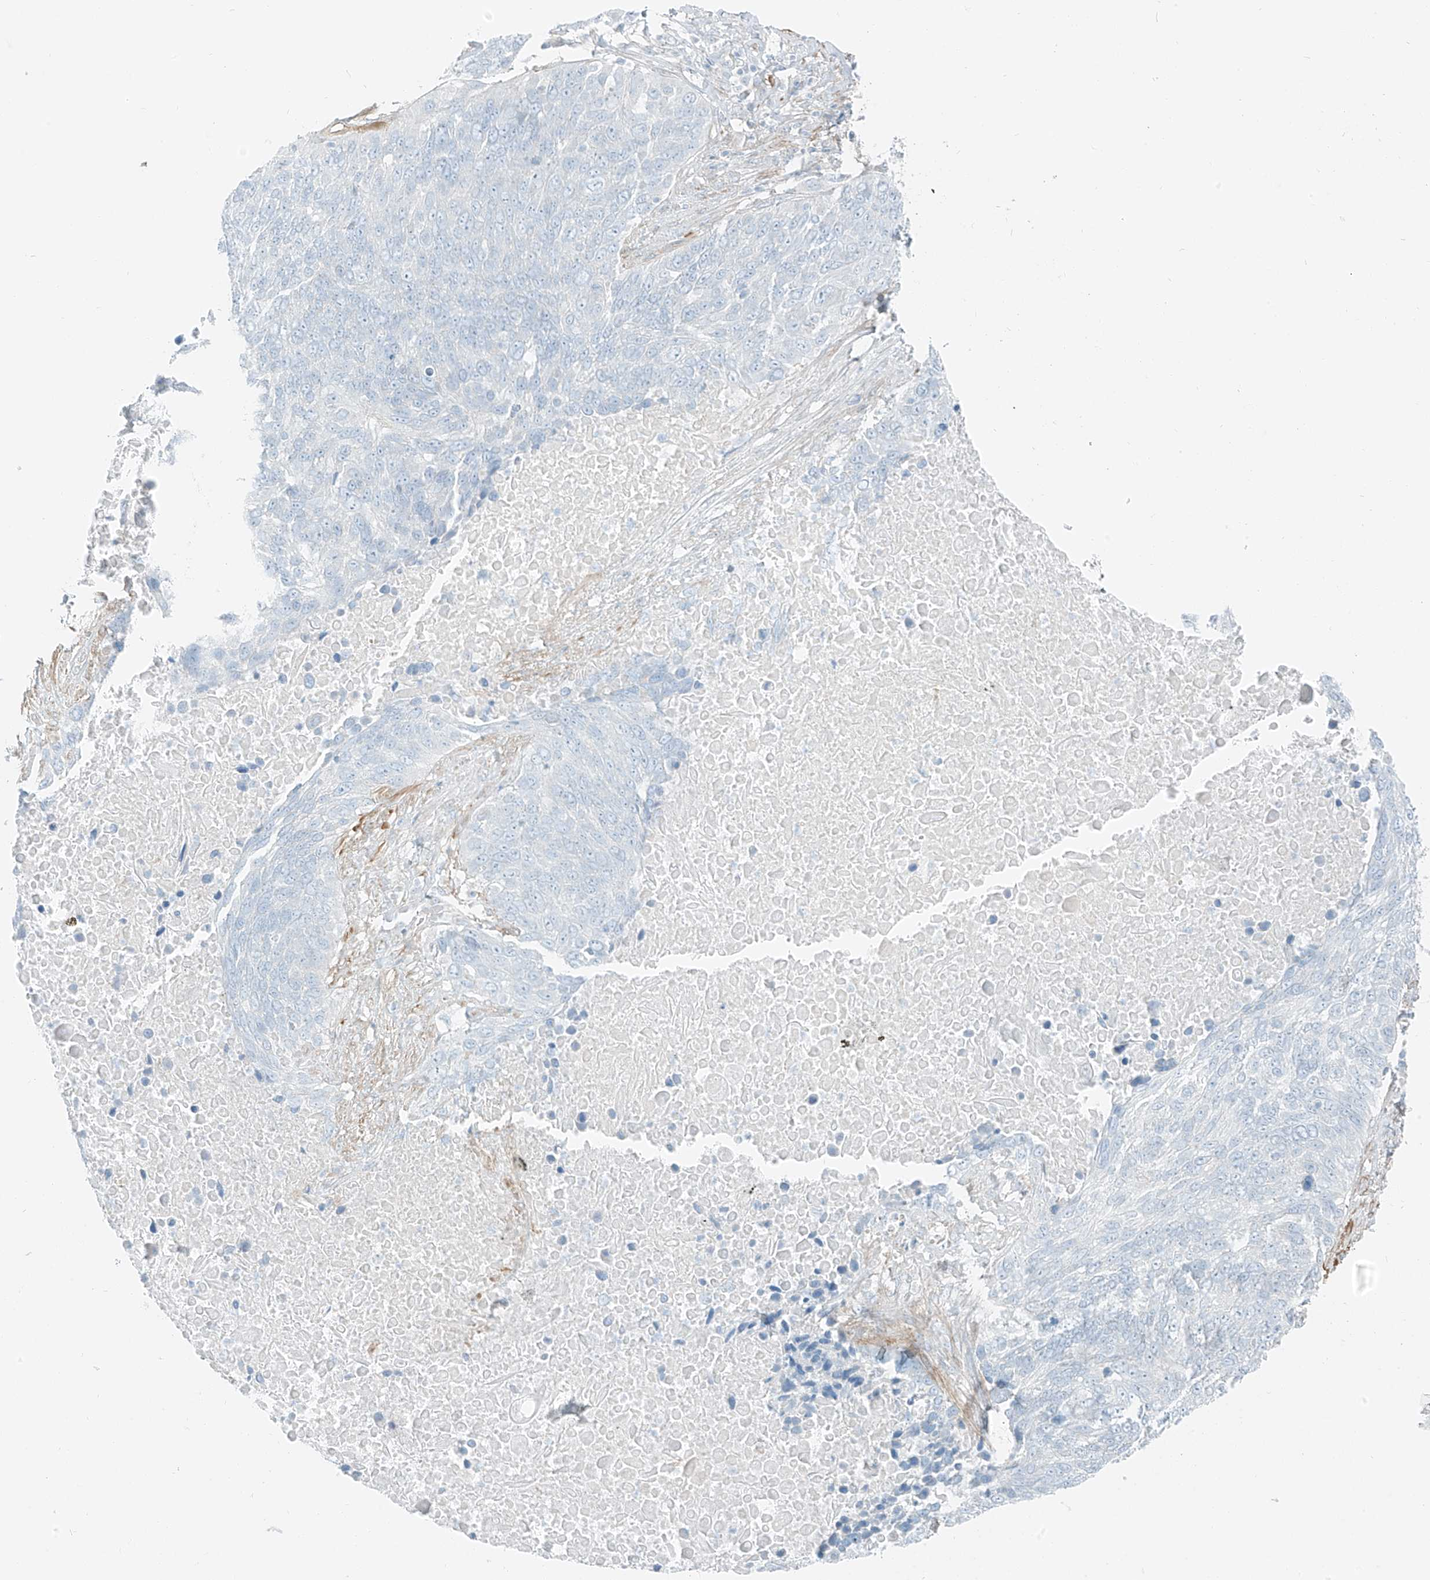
{"staining": {"intensity": "negative", "quantity": "none", "location": "none"}, "tissue": "lung cancer", "cell_type": "Tumor cells", "image_type": "cancer", "snomed": [{"axis": "morphology", "description": "Squamous cell carcinoma, NOS"}, {"axis": "topography", "description": "Lung"}], "caption": "A histopathology image of lung squamous cell carcinoma stained for a protein demonstrates no brown staining in tumor cells.", "gene": "SMCP", "patient": {"sex": "male", "age": 66}}